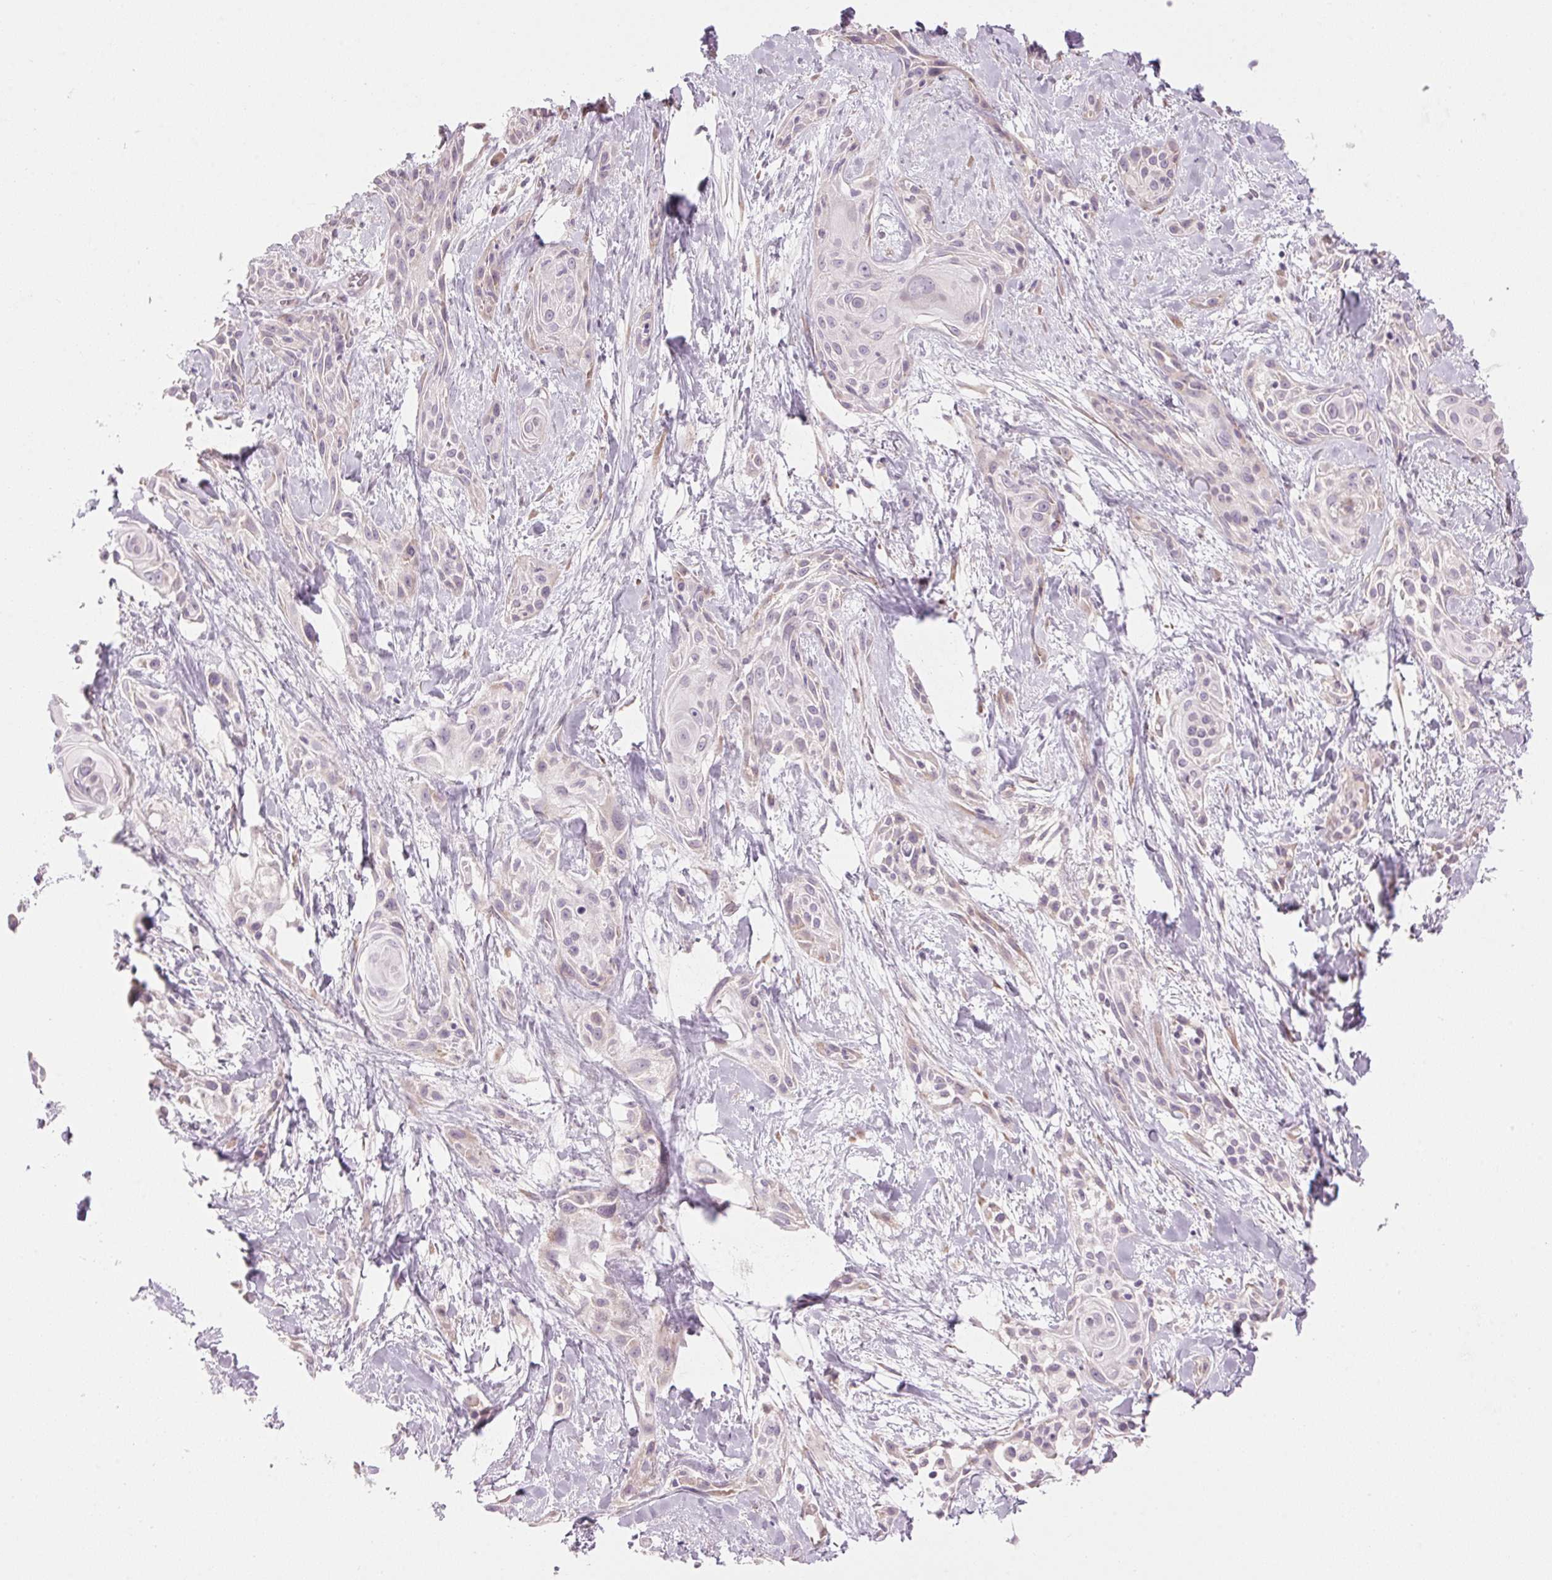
{"staining": {"intensity": "weak", "quantity": "<25%", "location": "cytoplasmic/membranous"}, "tissue": "skin cancer", "cell_type": "Tumor cells", "image_type": "cancer", "snomed": [{"axis": "morphology", "description": "Squamous cell carcinoma, NOS"}, {"axis": "topography", "description": "Skin"}, {"axis": "topography", "description": "Anal"}], "caption": "Photomicrograph shows no significant protein expression in tumor cells of skin squamous cell carcinoma. The staining is performed using DAB brown chromogen with nuclei counter-stained in using hematoxylin.", "gene": "GNMT", "patient": {"sex": "male", "age": 64}}